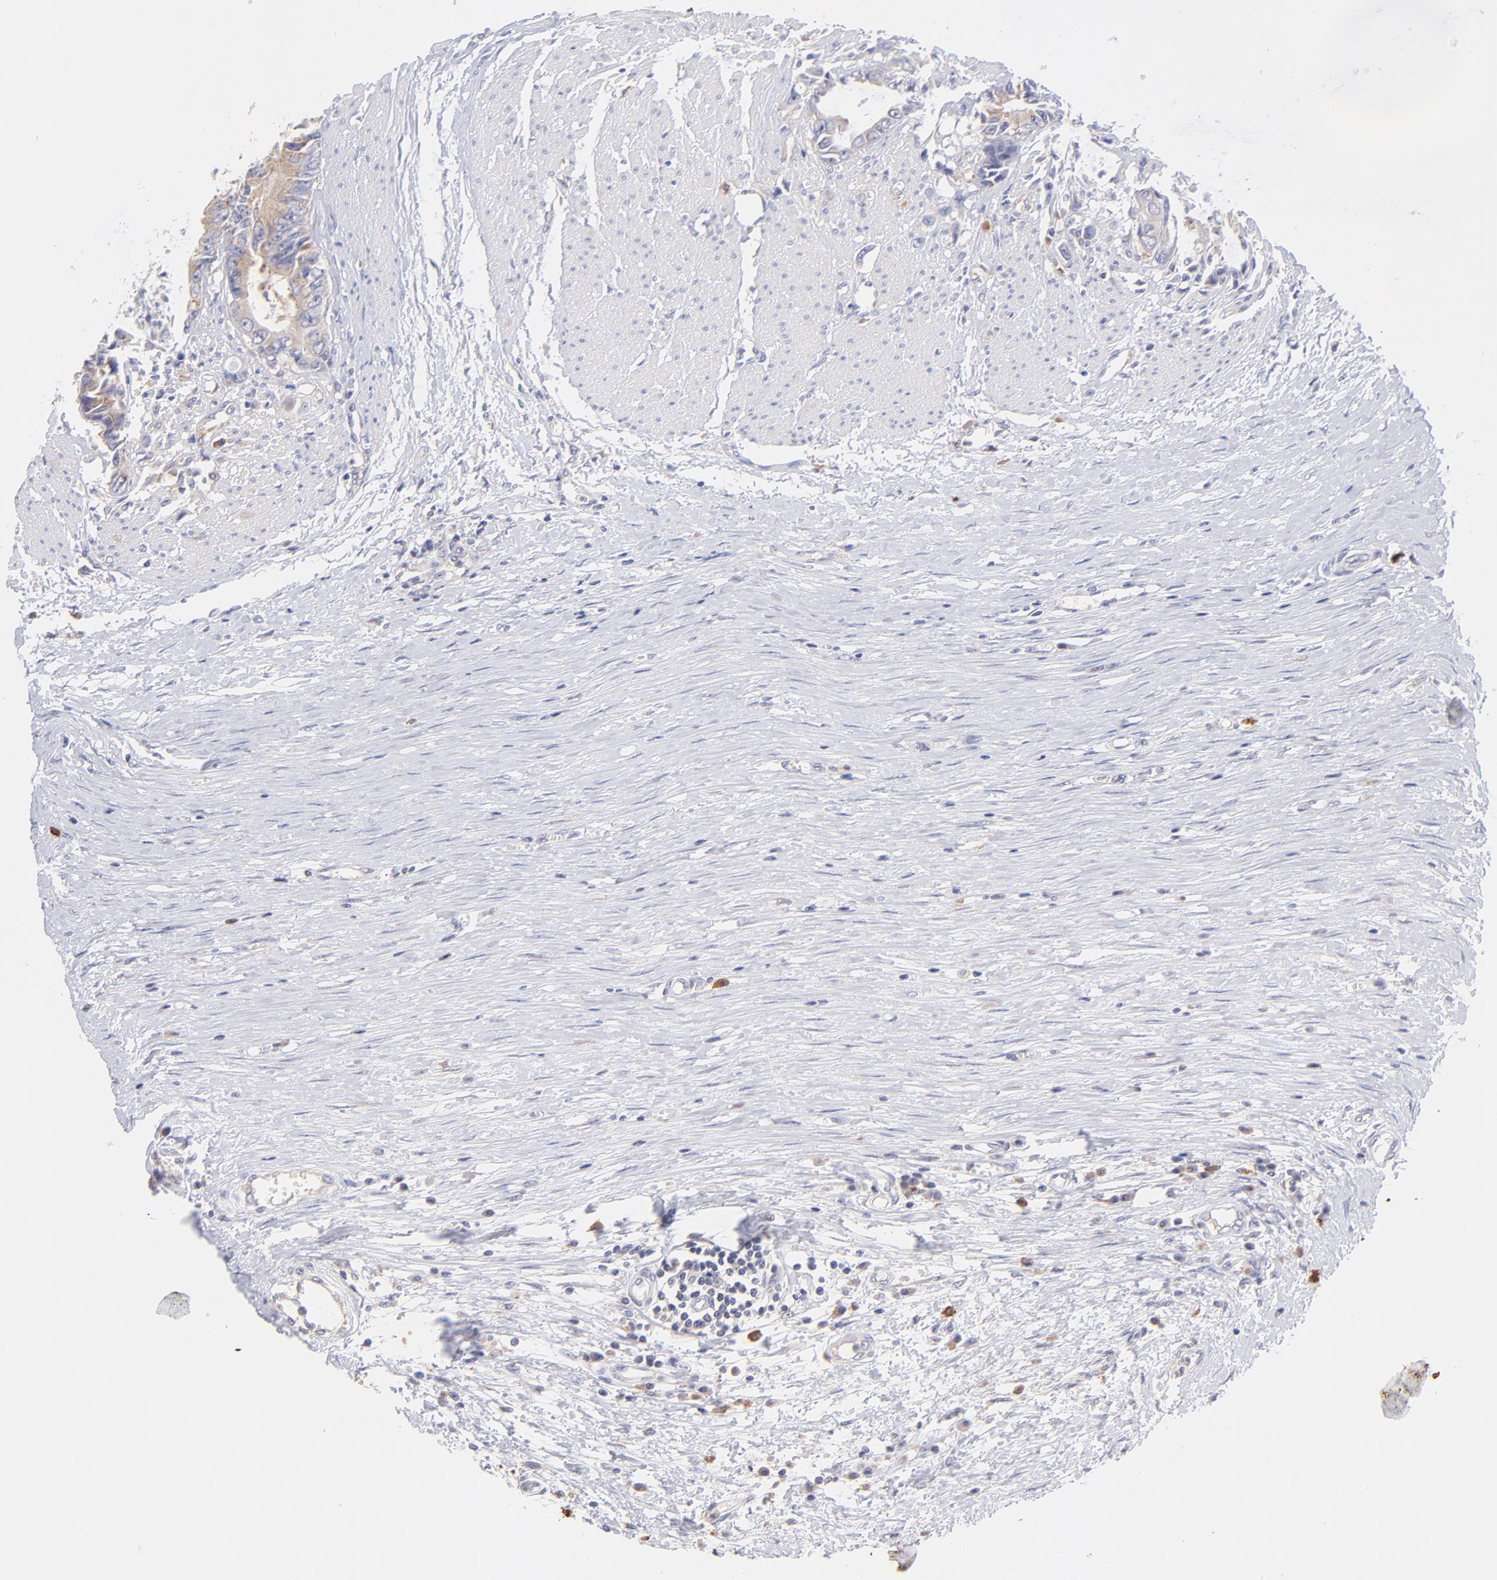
{"staining": {"intensity": "moderate", "quantity": ">75%", "location": "cytoplasmic/membranous"}, "tissue": "colorectal cancer", "cell_type": "Tumor cells", "image_type": "cancer", "snomed": [{"axis": "morphology", "description": "Adenocarcinoma, NOS"}, {"axis": "topography", "description": "Rectum"}], "caption": "A brown stain shows moderate cytoplasmic/membranous staining of a protein in human colorectal cancer (adenocarcinoma) tumor cells.", "gene": "RPL11", "patient": {"sex": "female", "age": 98}}